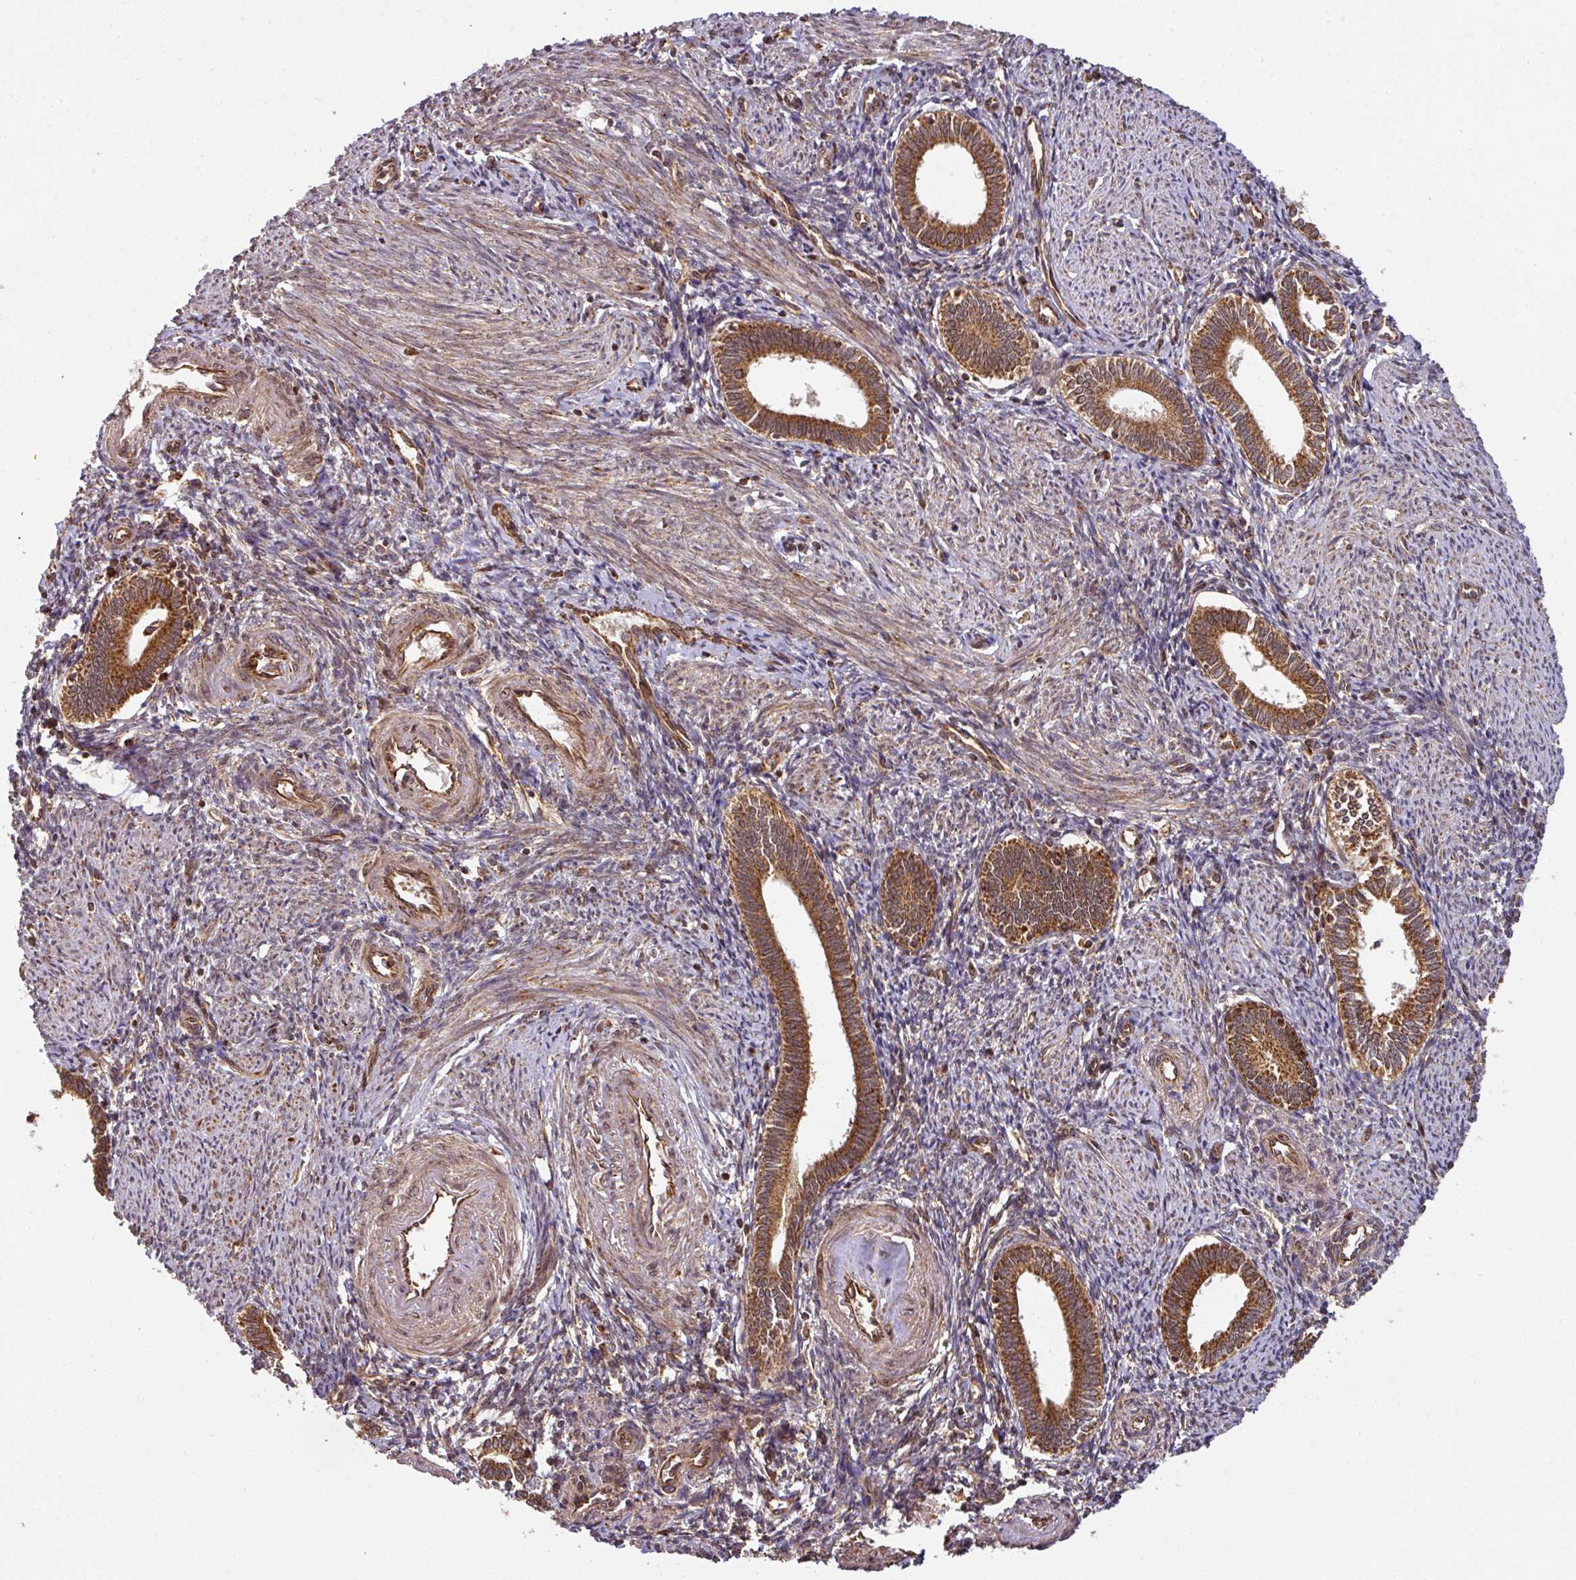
{"staining": {"intensity": "strong", "quantity": "25%-75%", "location": "cytoplasmic/membranous"}, "tissue": "endometrium", "cell_type": "Cells in endometrial stroma", "image_type": "normal", "snomed": [{"axis": "morphology", "description": "Normal tissue, NOS"}, {"axis": "topography", "description": "Endometrium"}], "caption": "Immunohistochemical staining of normal human endometrium shows 25%-75% levels of strong cytoplasmic/membranous protein staining in about 25%-75% of cells in endometrial stroma. The staining is performed using DAB brown chromogen to label protein expression. The nuclei are counter-stained blue using hematoxylin.", "gene": "TRAP1", "patient": {"sex": "female", "age": 41}}